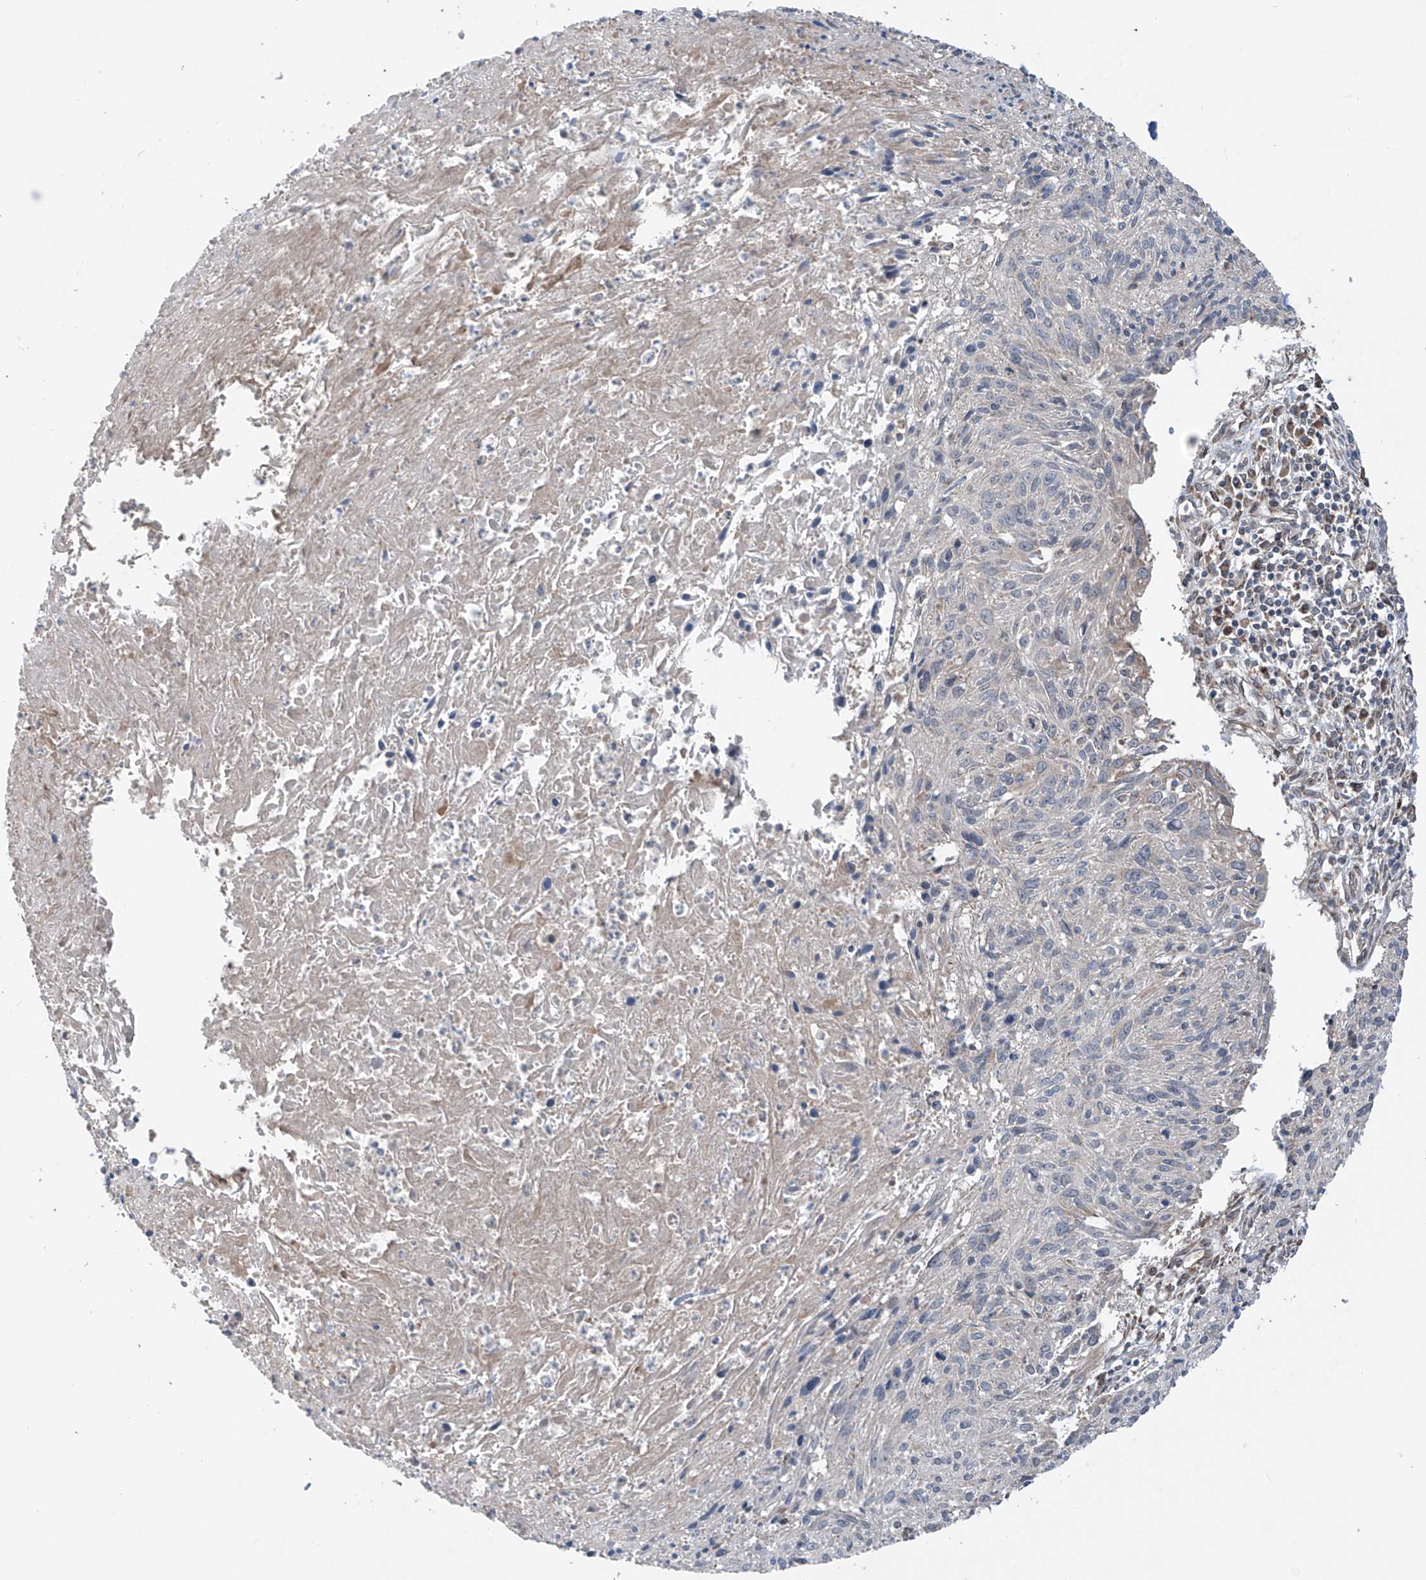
{"staining": {"intensity": "negative", "quantity": "none", "location": "none"}, "tissue": "cervical cancer", "cell_type": "Tumor cells", "image_type": "cancer", "snomed": [{"axis": "morphology", "description": "Squamous cell carcinoma, NOS"}, {"axis": "topography", "description": "Cervix"}], "caption": "This is an immunohistochemistry micrograph of cervical cancer. There is no expression in tumor cells.", "gene": "SAMD3", "patient": {"sex": "female", "age": 51}}